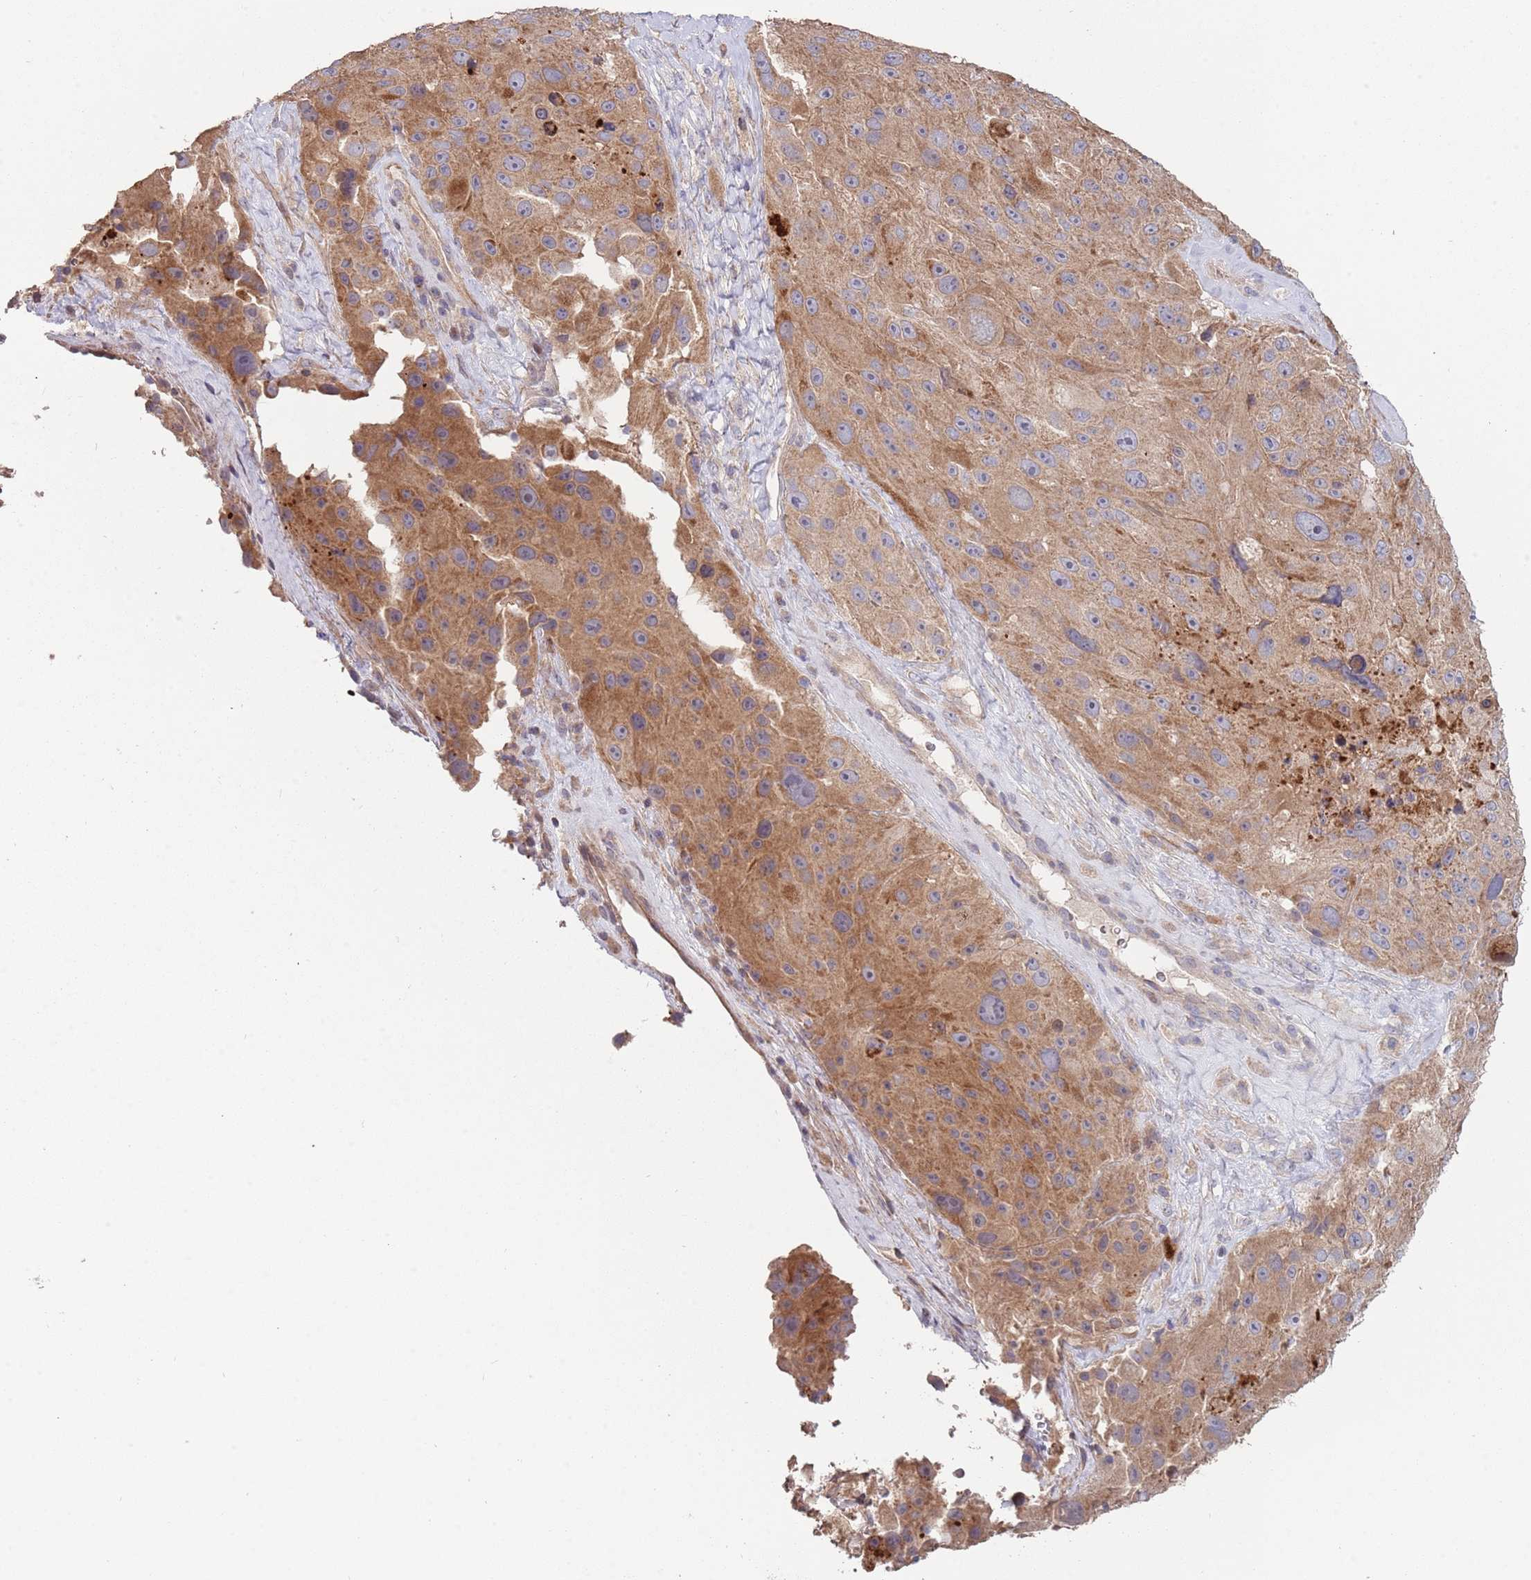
{"staining": {"intensity": "moderate", "quantity": ">75%", "location": "cytoplasmic/membranous"}, "tissue": "melanoma", "cell_type": "Tumor cells", "image_type": "cancer", "snomed": [{"axis": "morphology", "description": "Malignant melanoma, Metastatic site"}, {"axis": "topography", "description": "Lymph node"}], "caption": "Melanoma tissue shows moderate cytoplasmic/membranous positivity in about >75% of tumor cells", "gene": "ABCC10", "patient": {"sex": "male", "age": 62}}